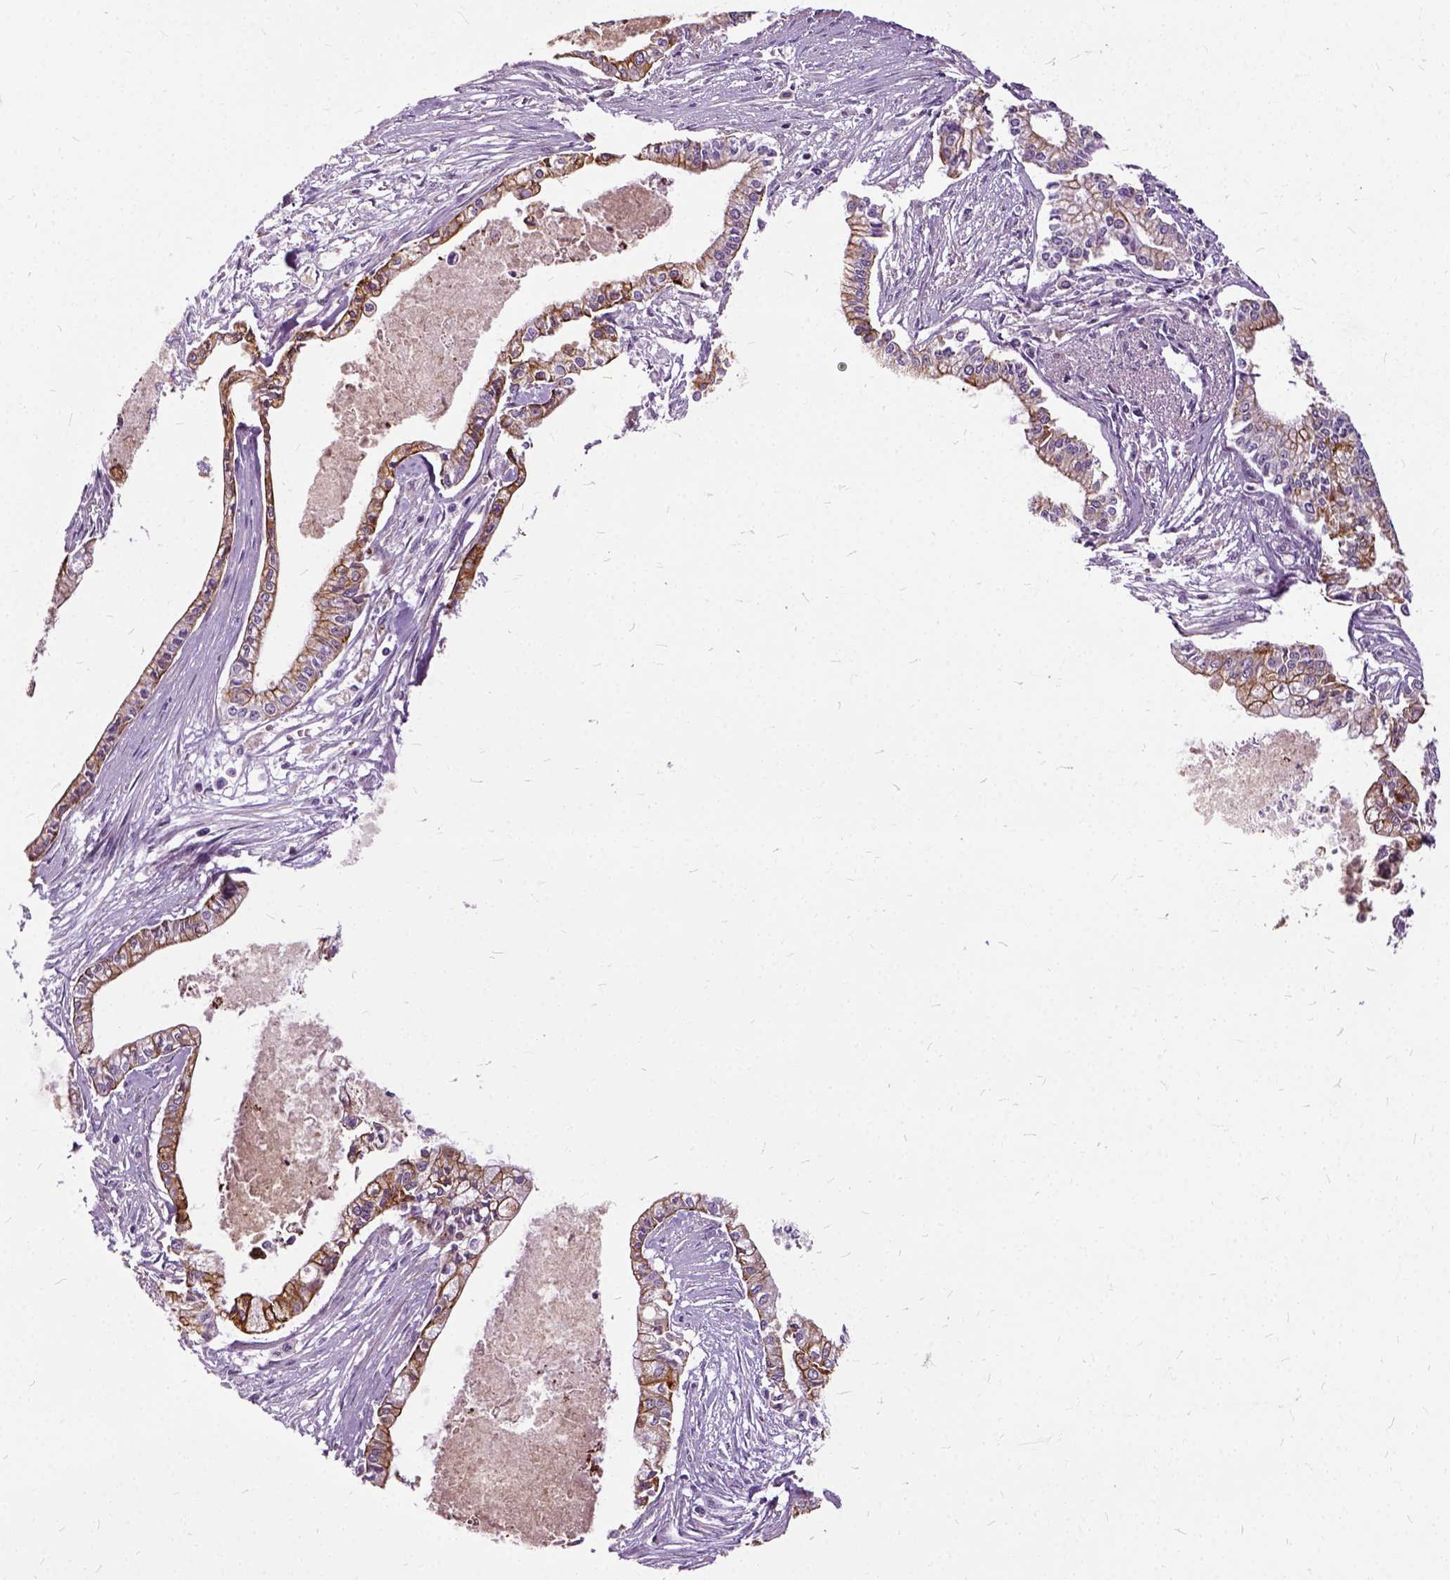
{"staining": {"intensity": "moderate", "quantity": "25%-75%", "location": "cytoplasmic/membranous"}, "tissue": "pancreatic cancer", "cell_type": "Tumor cells", "image_type": "cancer", "snomed": [{"axis": "morphology", "description": "Adenocarcinoma, NOS"}, {"axis": "topography", "description": "Pancreas"}], "caption": "Immunohistochemistry (IHC) of pancreatic adenocarcinoma displays medium levels of moderate cytoplasmic/membranous positivity in about 25%-75% of tumor cells.", "gene": "ILRUN", "patient": {"sex": "female", "age": 65}}